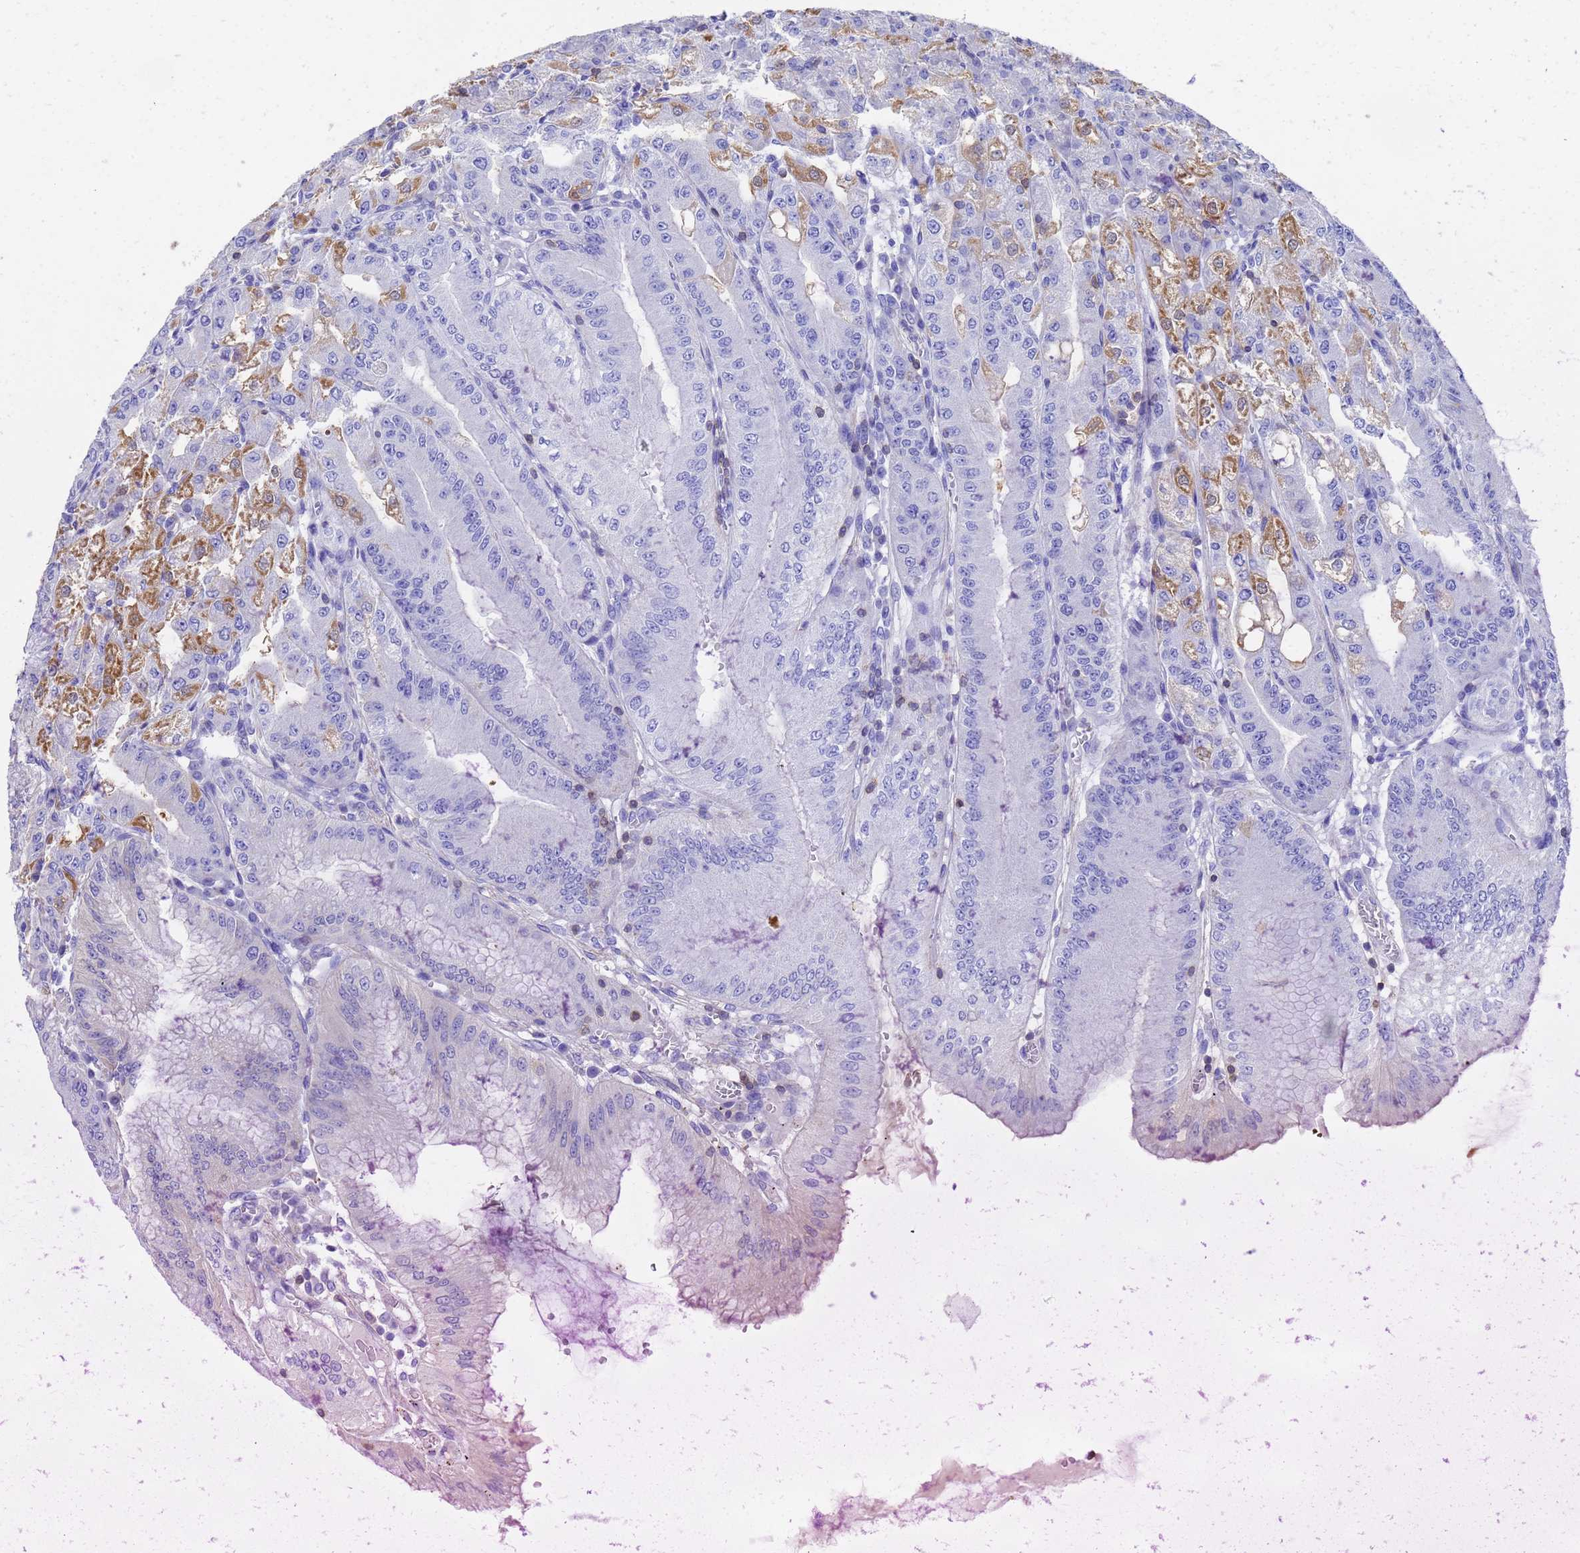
{"staining": {"intensity": "moderate", "quantity": "25%-75%", "location": "cytoplasmic/membranous"}, "tissue": "stomach", "cell_type": "Glandular cells", "image_type": "normal", "snomed": [{"axis": "morphology", "description": "Normal tissue, NOS"}, {"axis": "topography", "description": "Stomach, upper"}, {"axis": "topography", "description": "Stomach, lower"}], "caption": "A micrograph of stomach stained for a protein demonstrates moderate cytoplasmic/membranous brown staining in glandular cells. Immunohistochemistry (ihc) stains the protein in brown and the nuclei are stained blue.", "gene": "GCHFR", "patient": {"sex": "male", "age": 71}}